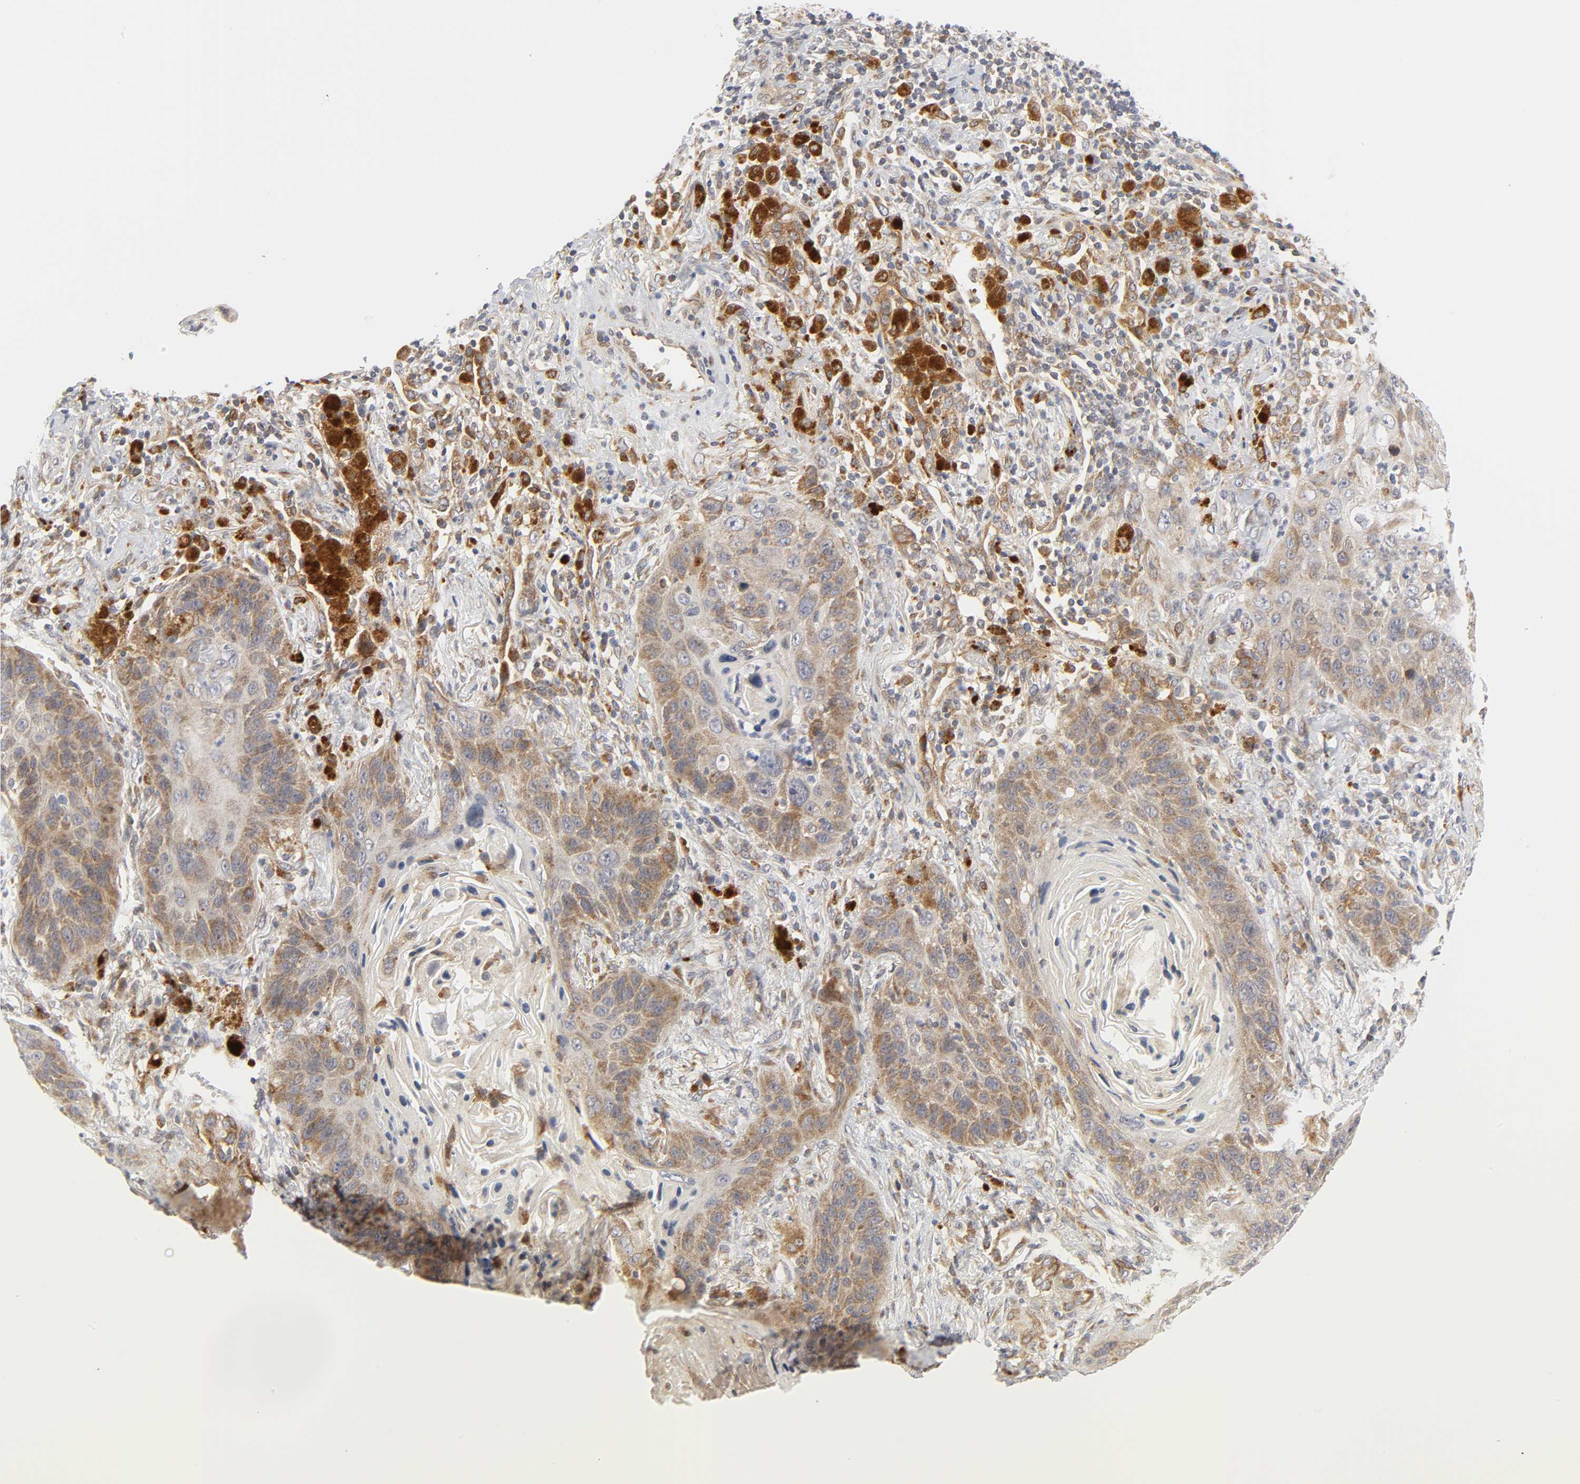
{"staining": {"intensity": "moderate", "quantity": ">75%", "location": "cytoplasmic/membranous"}, "tissue": "lung cancer", "cell_type": "Tumor cells", "image_type": "cancer", "snomed": [{"axis": "morphology", "description": "Squamous cell carcinoma, NOS"}, {"axis": "topography", "description": "Lung"}], "caption": "Brown immunohistochemical staining in lung cancer (squamous cell carcinoma) displays moderate cytoplasmic/membranous positivity in approximately >75% of tumor cells. (brown staining indicates protein expression, while blue staining denotes nuclei).", "gene": "BAX", "patient": {"sex": "female", "age": 67}}